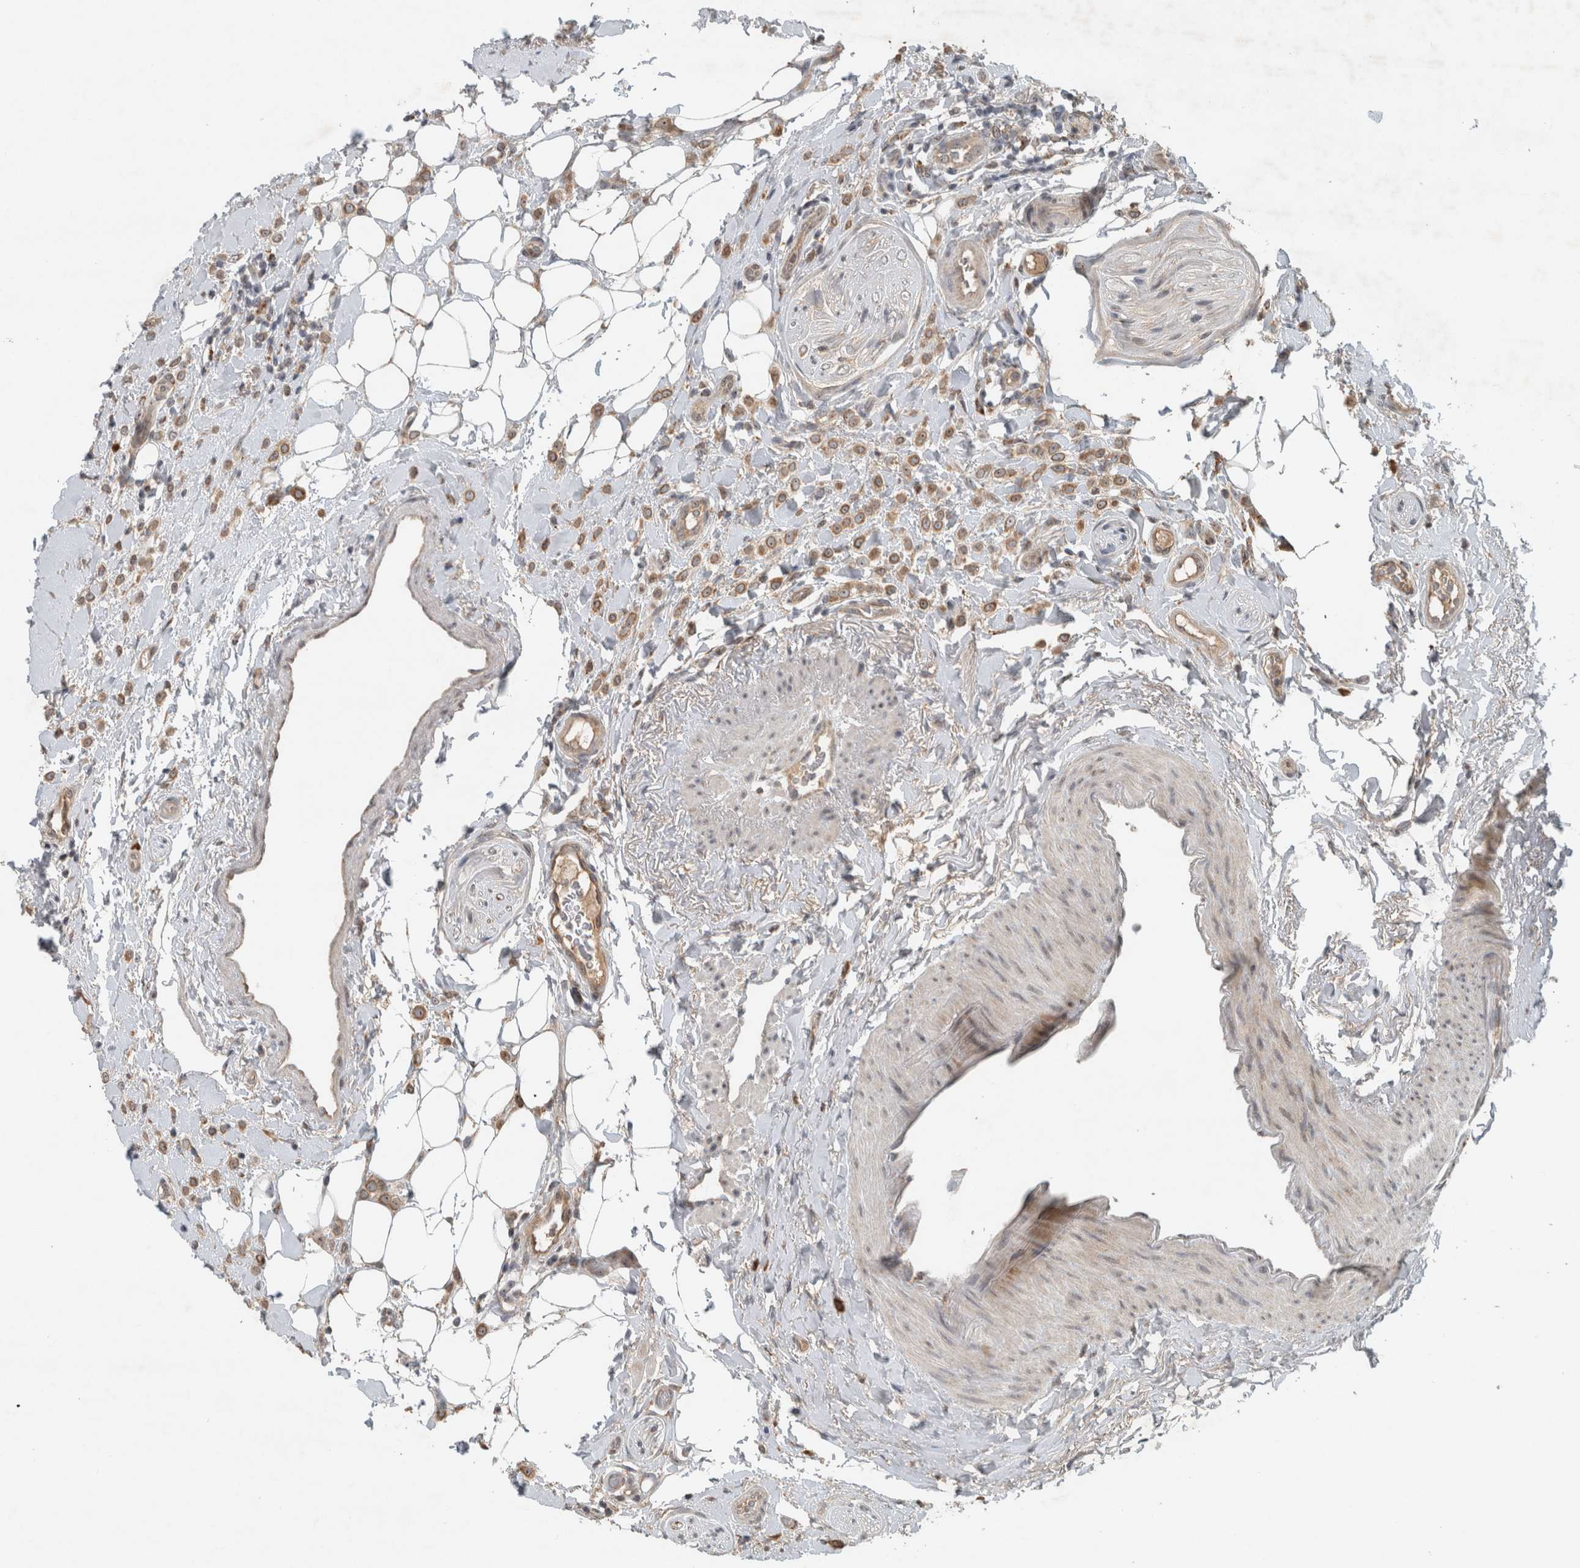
{"staining": {"intensity": "moderate", "quantity": ">75%", "location": "cytoplasmic/membranous"}, "tissue": "breast cancer", "cell_type": "Tumor cells", "image_type": "cancer", "snomed": [{"axis": "morphology", "description": "Normal tissue, NOS"}, {"axis": "morphology", "description": "Lobular carcinoma"}, {"axis": "topography", "description": "Breast"}], "caption": "Breast cancer stained for a protein (brown) shows moderate cytoplasmic/membranous positive expression in about >75% of tumor cells.", "gene": "GPR137B", "patient": {"sex": "female", "age": 50}}